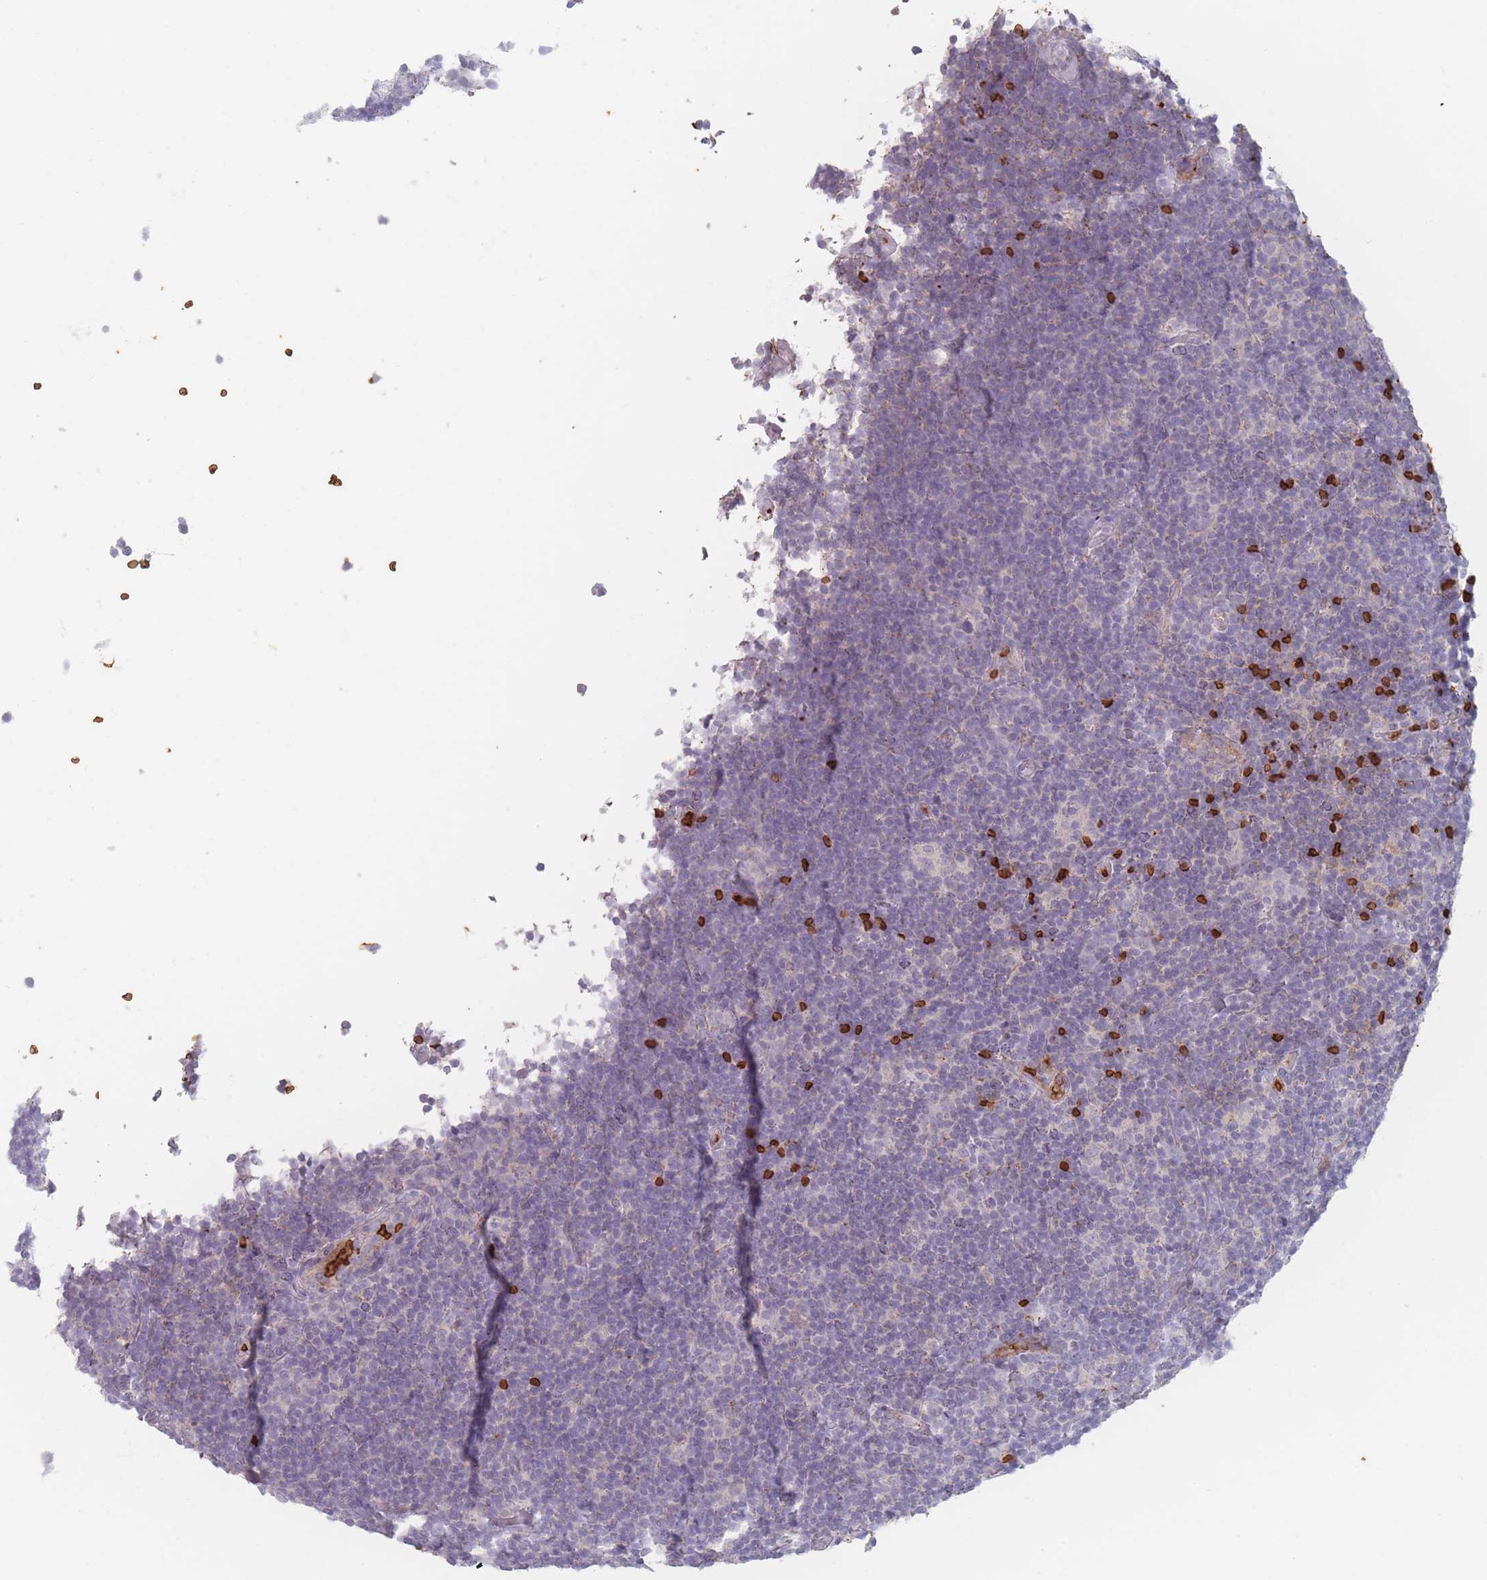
{"staining": {"intensity": "negative", "quantity": "none", "location": "none"}, "tissue": "lymphoma", "cell_type": "Tumor cells", "image_type": "cancer", "snomed": [{"axis": "morphology", "description": "Hodgkin's disease, NOS"}, {"axis": "topography", "description": "Lymph node"}], "caption": "High power microscopy histopathology image of an immunohistochemistry (IHC) micrograph of lymphoma, revealing no significant staining in tumor cells.", "gene": "SLC2A6", "patient": {"sex": "female", "age": 57}}